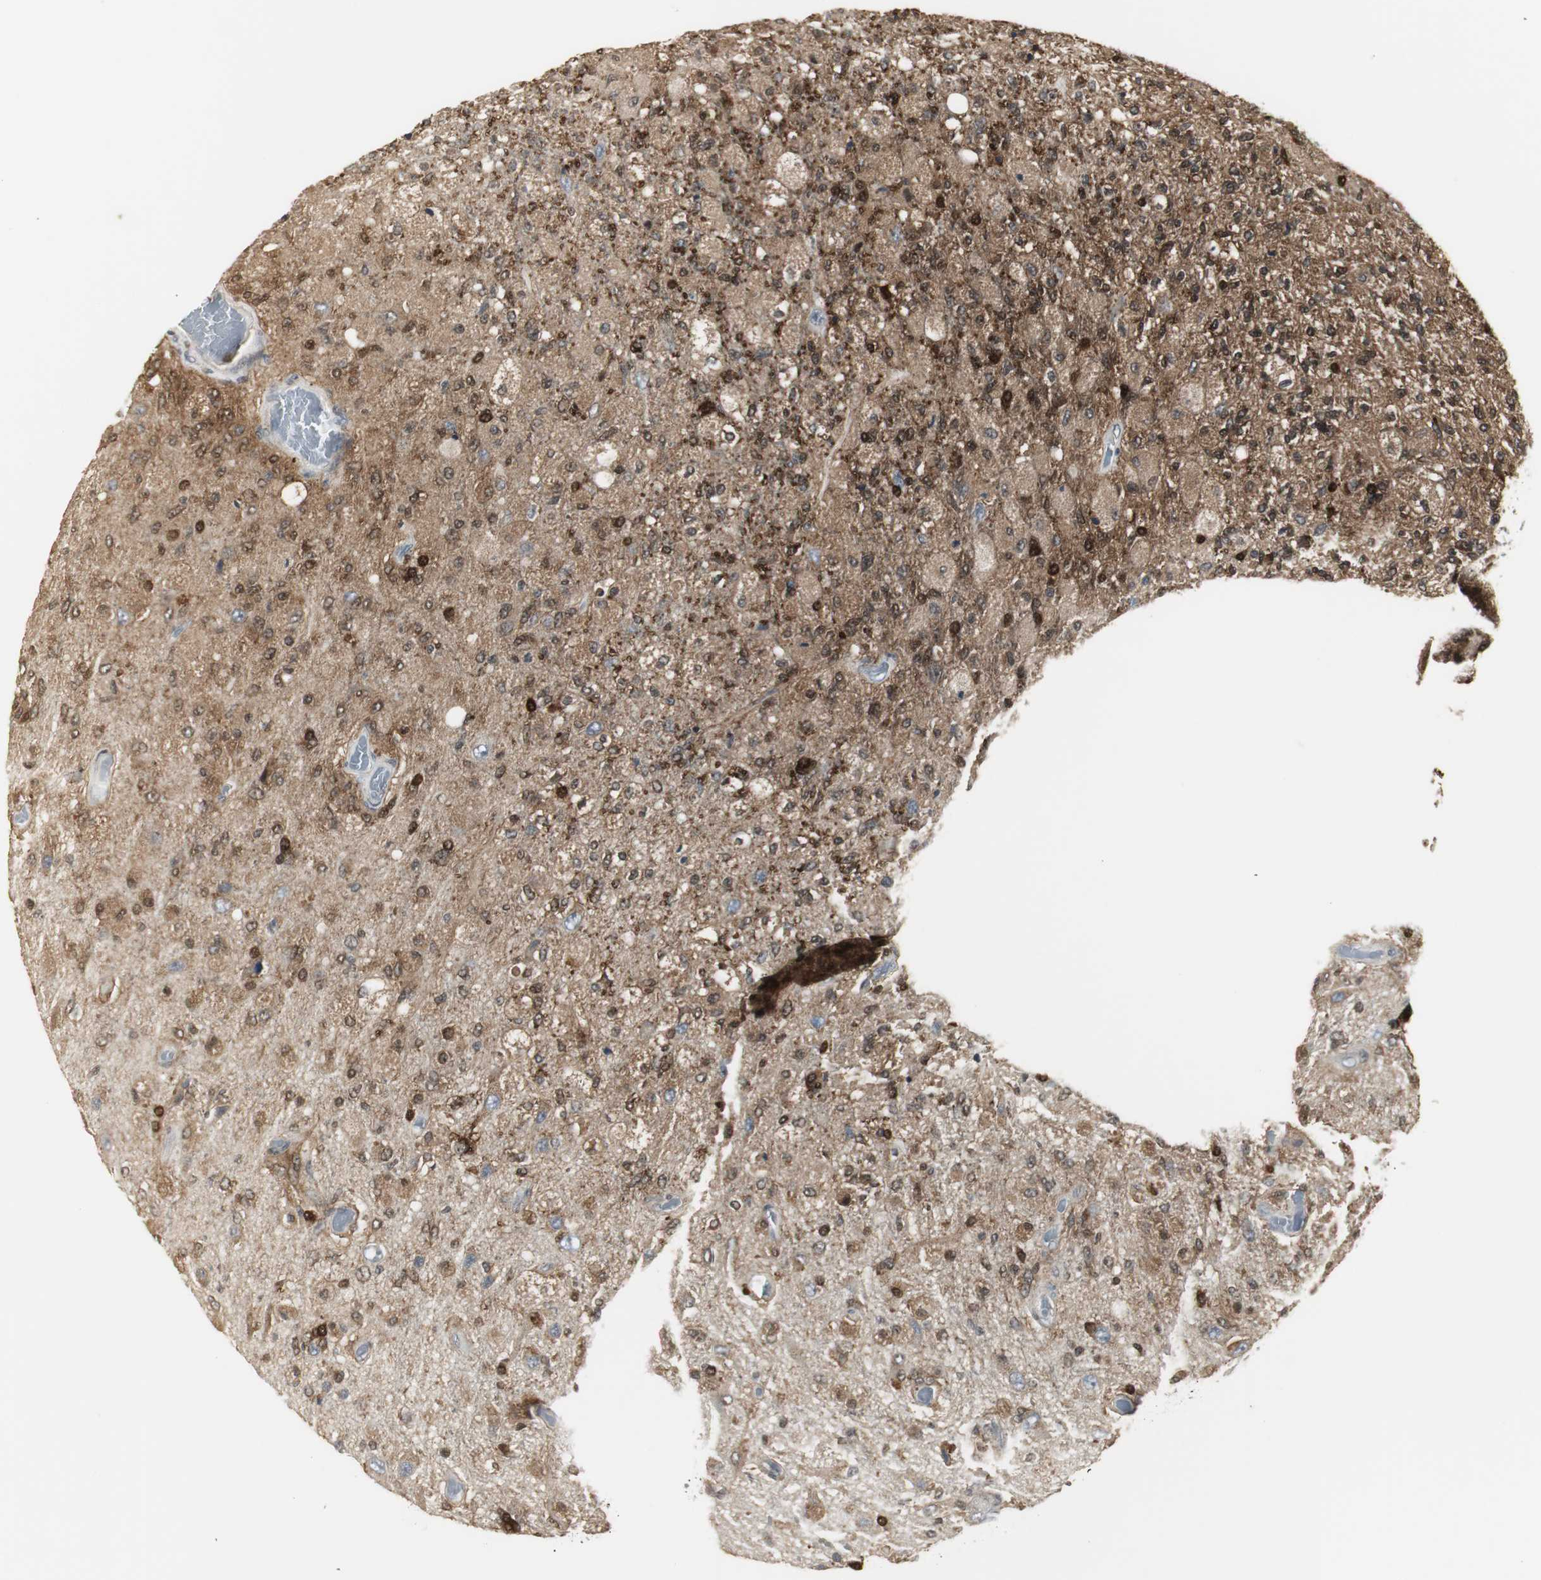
{"staining": {"intensity": "strong", "quantity": ">75%", "location": "cytoplasmic/membranous,nuclear"}, "tissue": "glioma", "cell_type": "Tumor cells", "image_type": "cancer", "snomed": [{"axis": "morphology", "description": "Normal tissue, NOS"}, {"axis": "morphology", "description": "Glioma, malignant, High grade"}, {"axis": "topography", "description": "Cerebral cortex"}], "caption": "An image showing strong cytoplasmic/membranous and nuclear expression in about >75% of tumor cells in glioma, as visualized by brown immunohistochemical staining.", "gene": "PLIN3", "patient": {"sex": "male", "age": 77}}